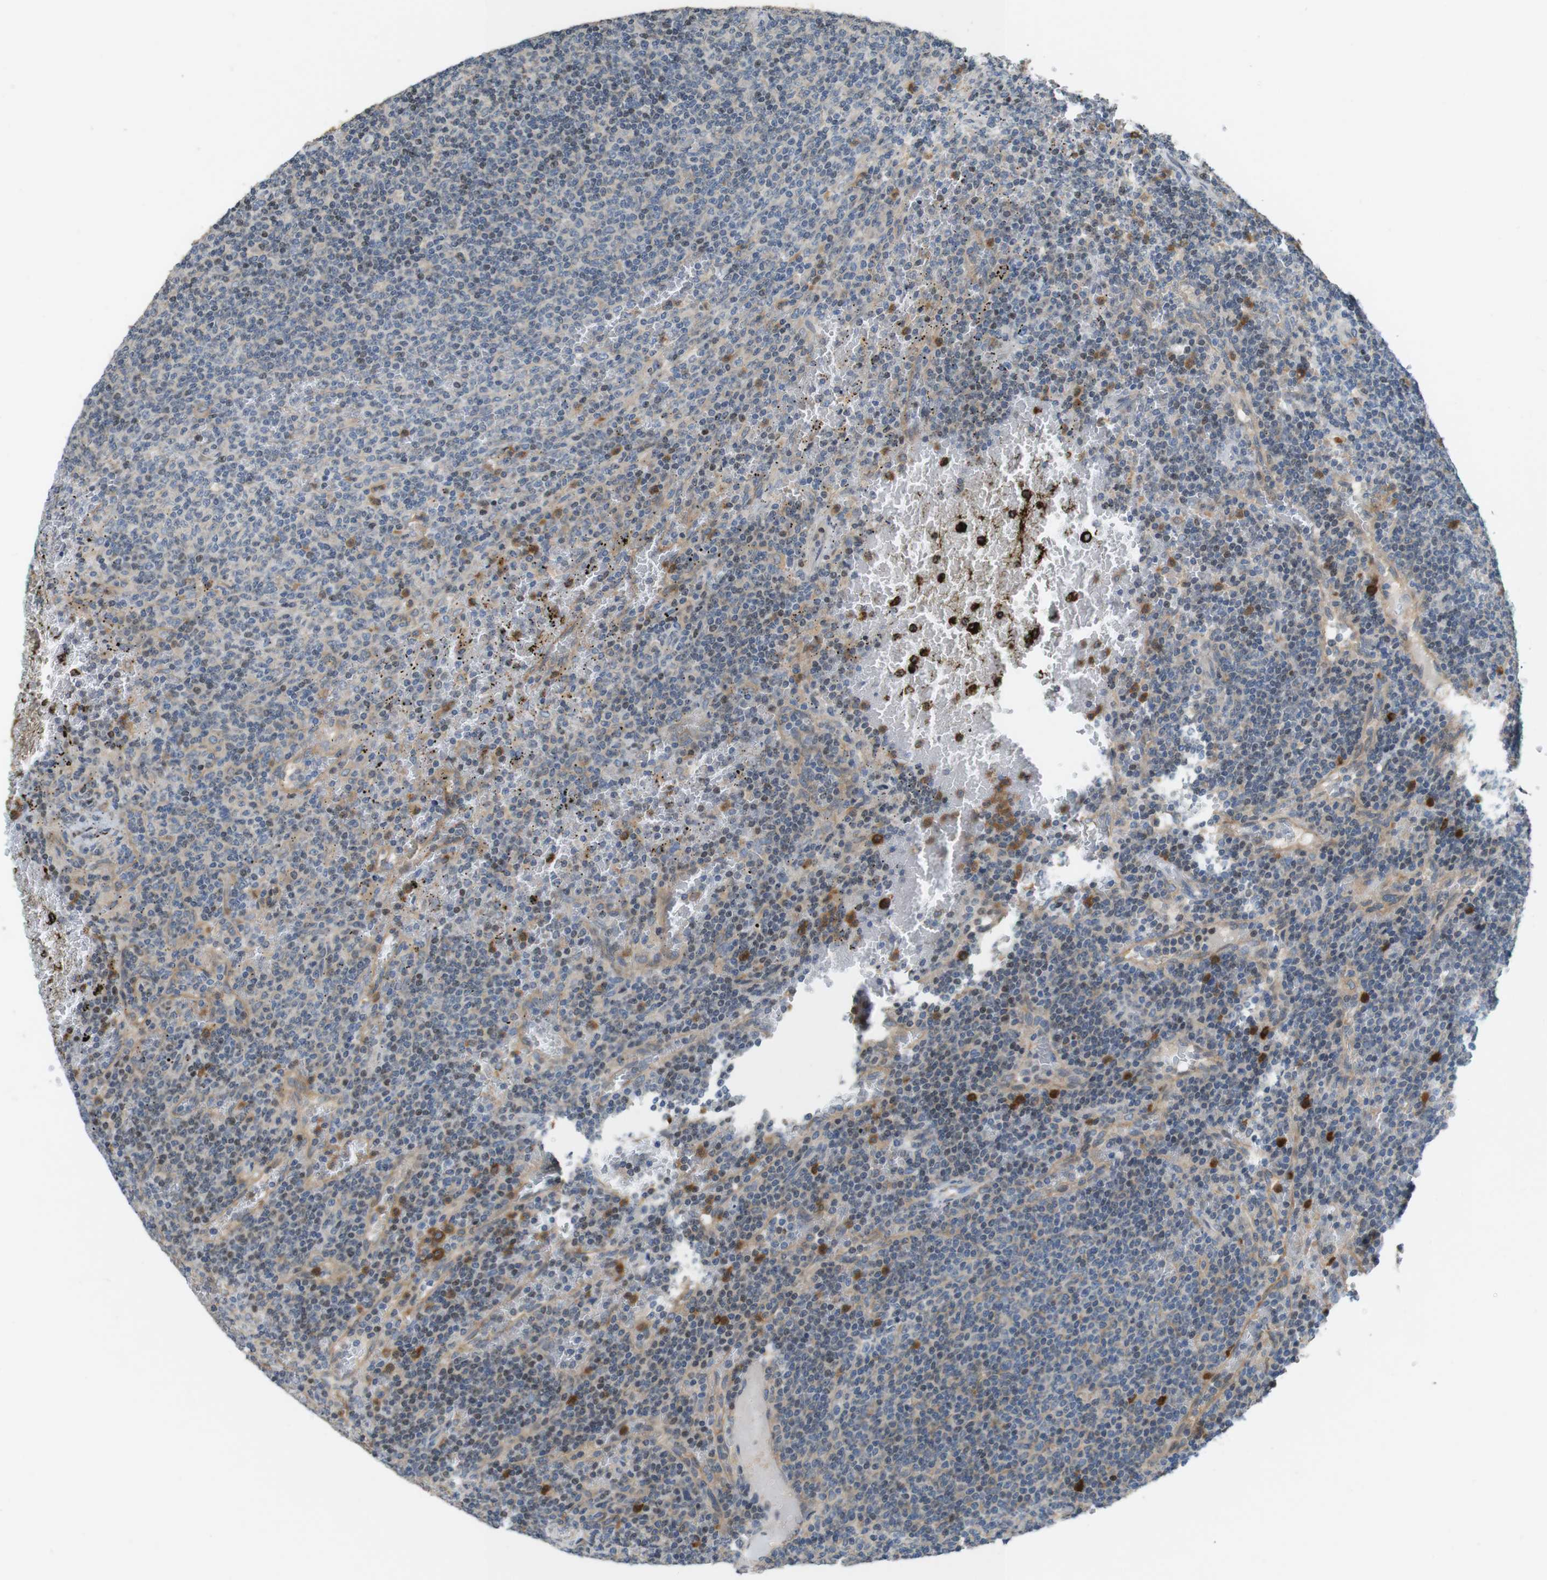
{"staining": {"intensity": "weak", "quantity": "<25%", "location": "cytoplasmic/membranous"}, "tissue": "lymphoma", "cell_type": "Tumor cells", "image_type": "cancer", "snomed": [{"axis": "morphology", "description": "Malignant lymphoma, non-Hodgkin's type, Low grade"}, {"axis": "topography", "description": "Spleen"}], "caption": "Image shows no significant protein staining in tumor cells of lymphoma.", "gene": "PCDH10", "patient": {"sex": "female", "age": 50}}